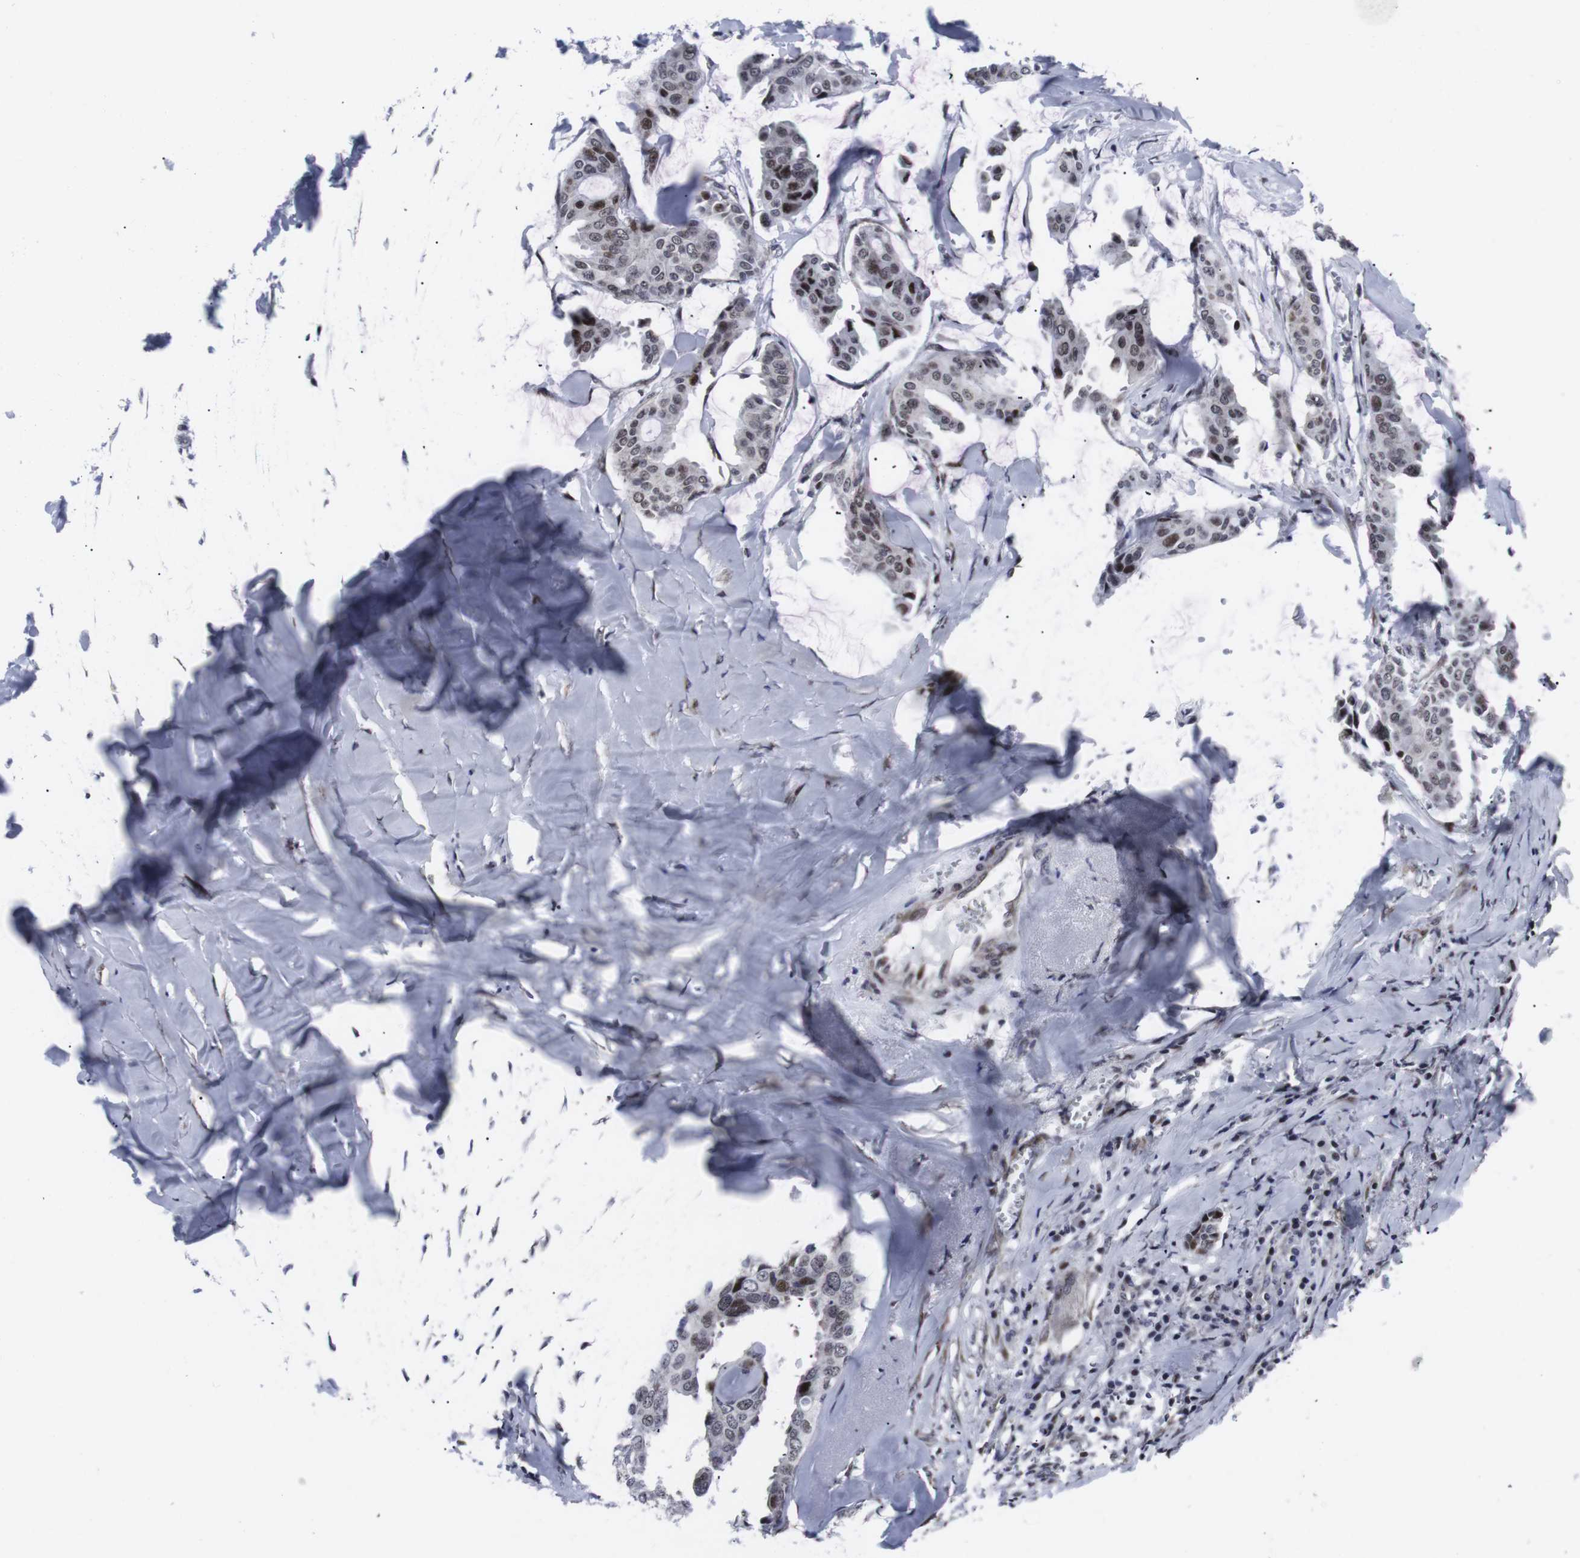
{"staining": {"intensity": "moderate", "quantity": "25%-75%", "location": "nuclear"}, "tissue": "head and neck cancer", "cell_type": "Tumor cells", "image_type": "cancer", "snomed": [{"axis": "morphology", "description": "Adenocarcinoma, NOS"}, {"axis": "topography", "description": "Salivary gland"}, {"axis": "topography", "description": "Head-Neck"}], "caption": "Adenocarcinoma (head and neck) was stained to show a protein in brown. There is medium levels of moderate nuclear positivity in about 25%-75% of tumor cells.", "gene": "MLH1", "patient": {"sex": "female", "age": 59}}